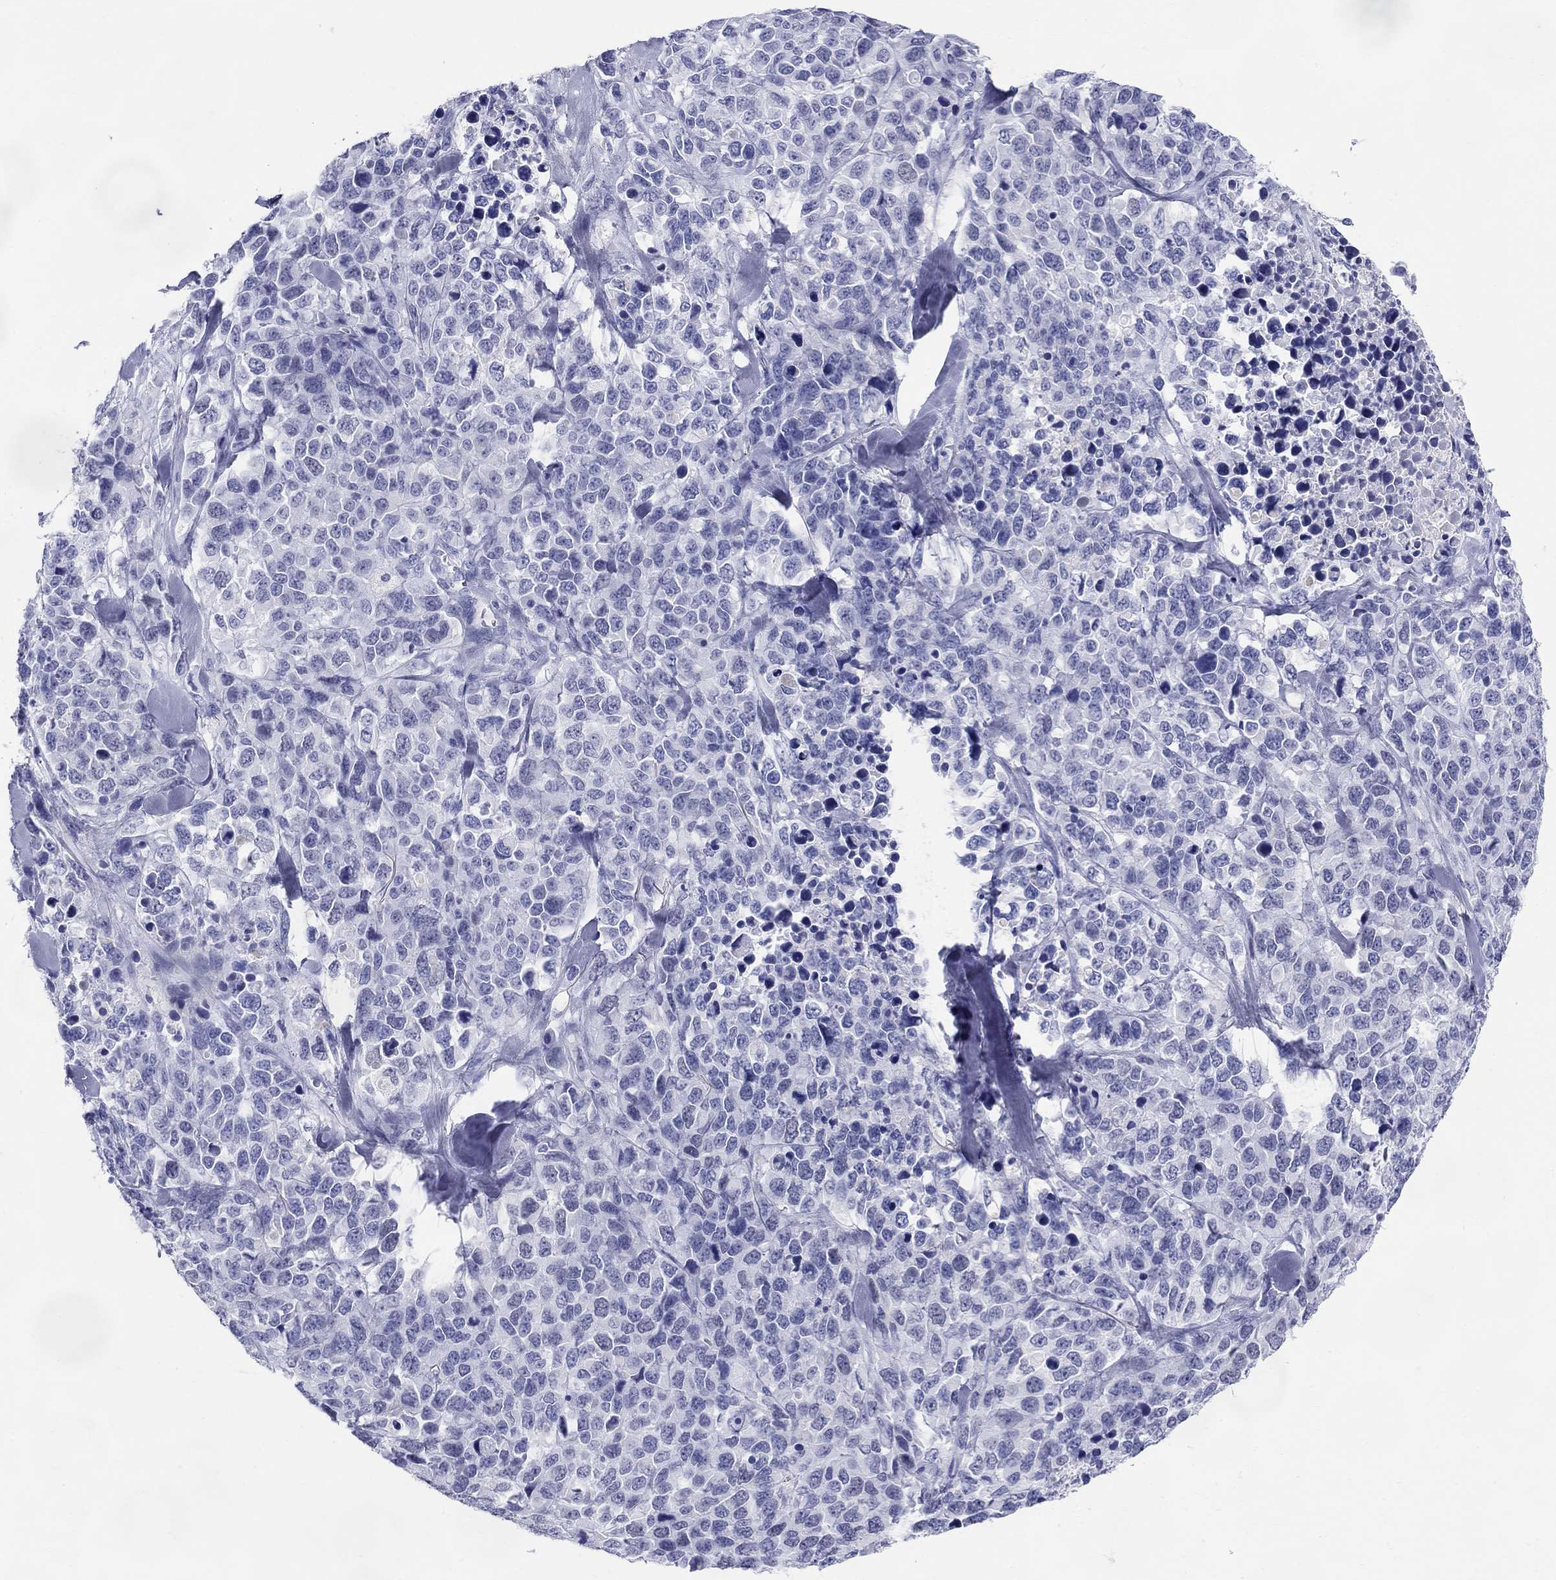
{"staining": {"intensity": "negative", "quantity": "none", "location": "none"}, "tissue": "melanoma", "cell_type": "Tumor cells", "image_type": "cancer", "snomed": [{"axis": "morphology", "description": "Malignant melanoma, Metastatic site"}, {"axis": "topography", "description": "Skin"}], "caption": "The immunohistochemistry (IHC) photomicrograph has no significant staining in tumor cells of melanoma tissue.", "gene": "LAMP5", "patient": {"sex": "male", "age": 84}}